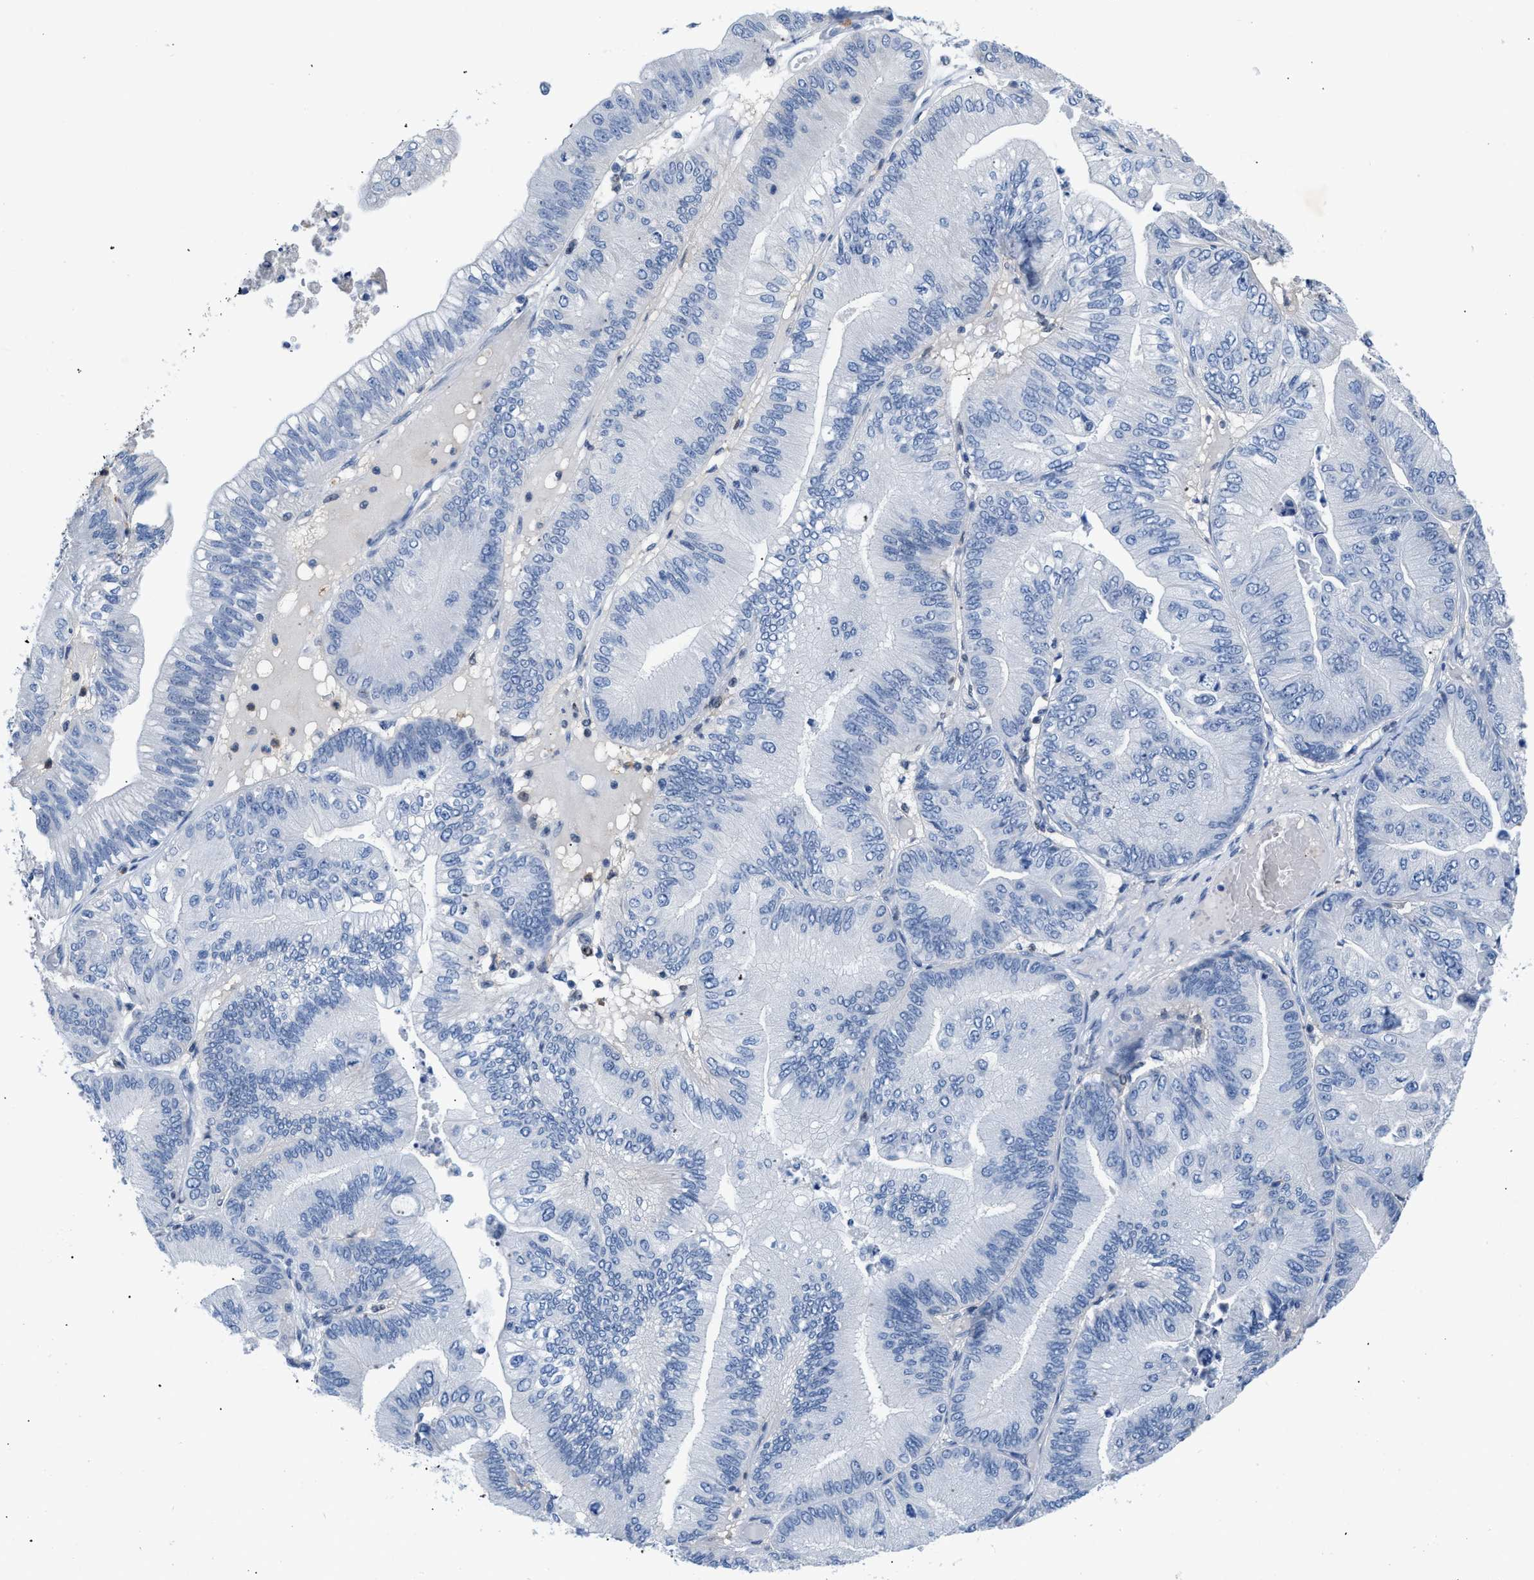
{"staining": {"intensity": "negative", "quantity": "none", "location": "none"}, "tissue": "ovarian cancer", "cell_type": "Tumor cells", "image_type": "cancer", "snomed": [{"axis": "morphology", "description": "Cystadenocarcinoma, mucinous, NOS"}, {"axis": "topography", "description": "Ovary"}], "caption": "An immunohistochemistry image of ovarian cancer is shown. There is no staining in tumor cells of ovarian cancer.", "gene": "BOLL", "patient": {"sex": "female", "age": 61}}